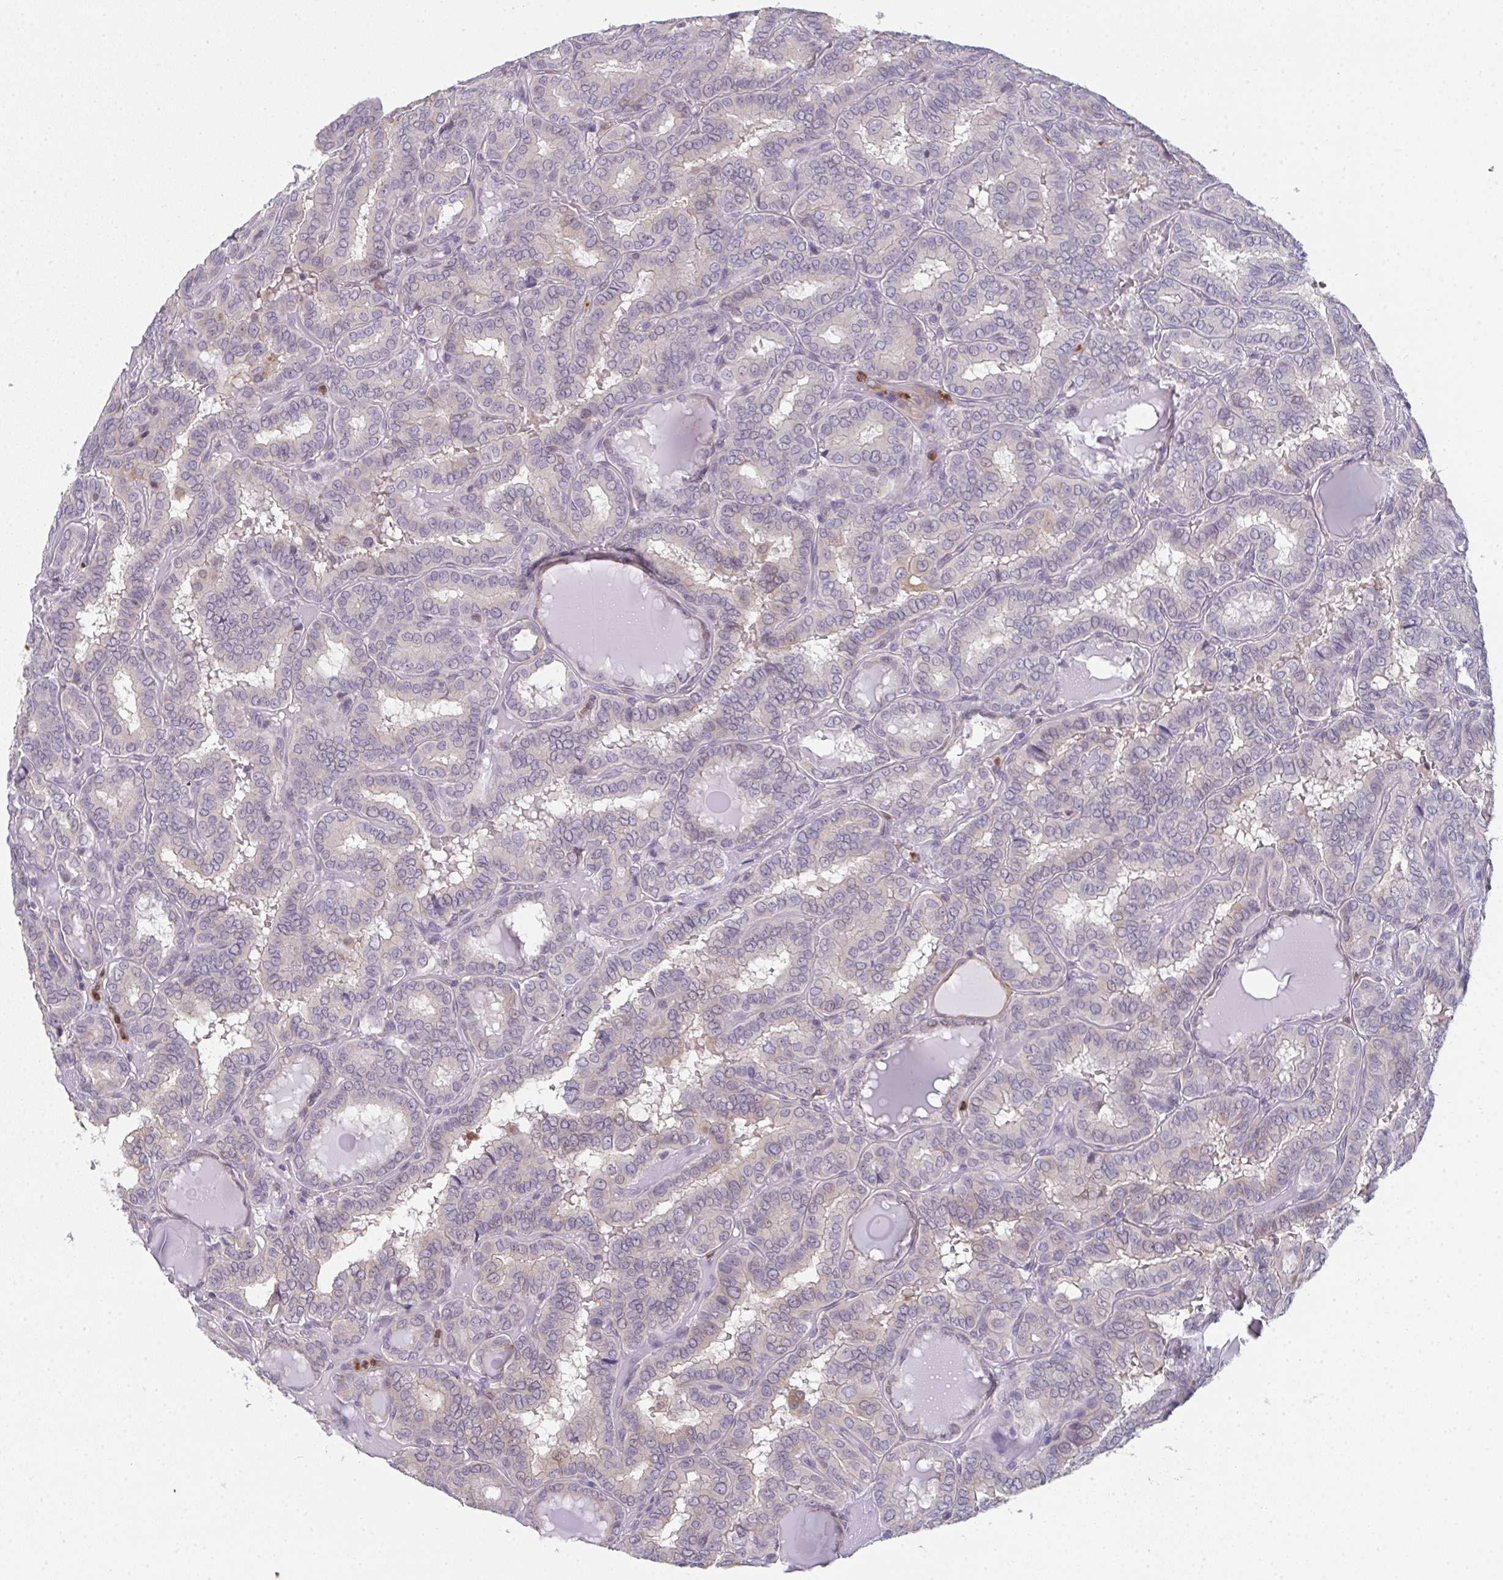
{"staining": {"intensity": "weak", "quantity": "<25%", "location": "cytoplasmic/membranous"}, "tissue": "thyroid cancer", "cell_type": "Tumor cells", "image_type": "cancer", "snomed": [{"axis": "morphology", "description": "Papillary adenocarcinoma, NOS"}, {"axis": "topography", "description": "Thyroid gland"}], "caption": "High power microscopy image of an IHC micrograph of papillary adenocarcinoma (thyroid), revealing no significant expression in tumor cells. Nuclei are stained in blue.", "gene": "RIOK1", "patient": {"sex": "female", "age": 46}}